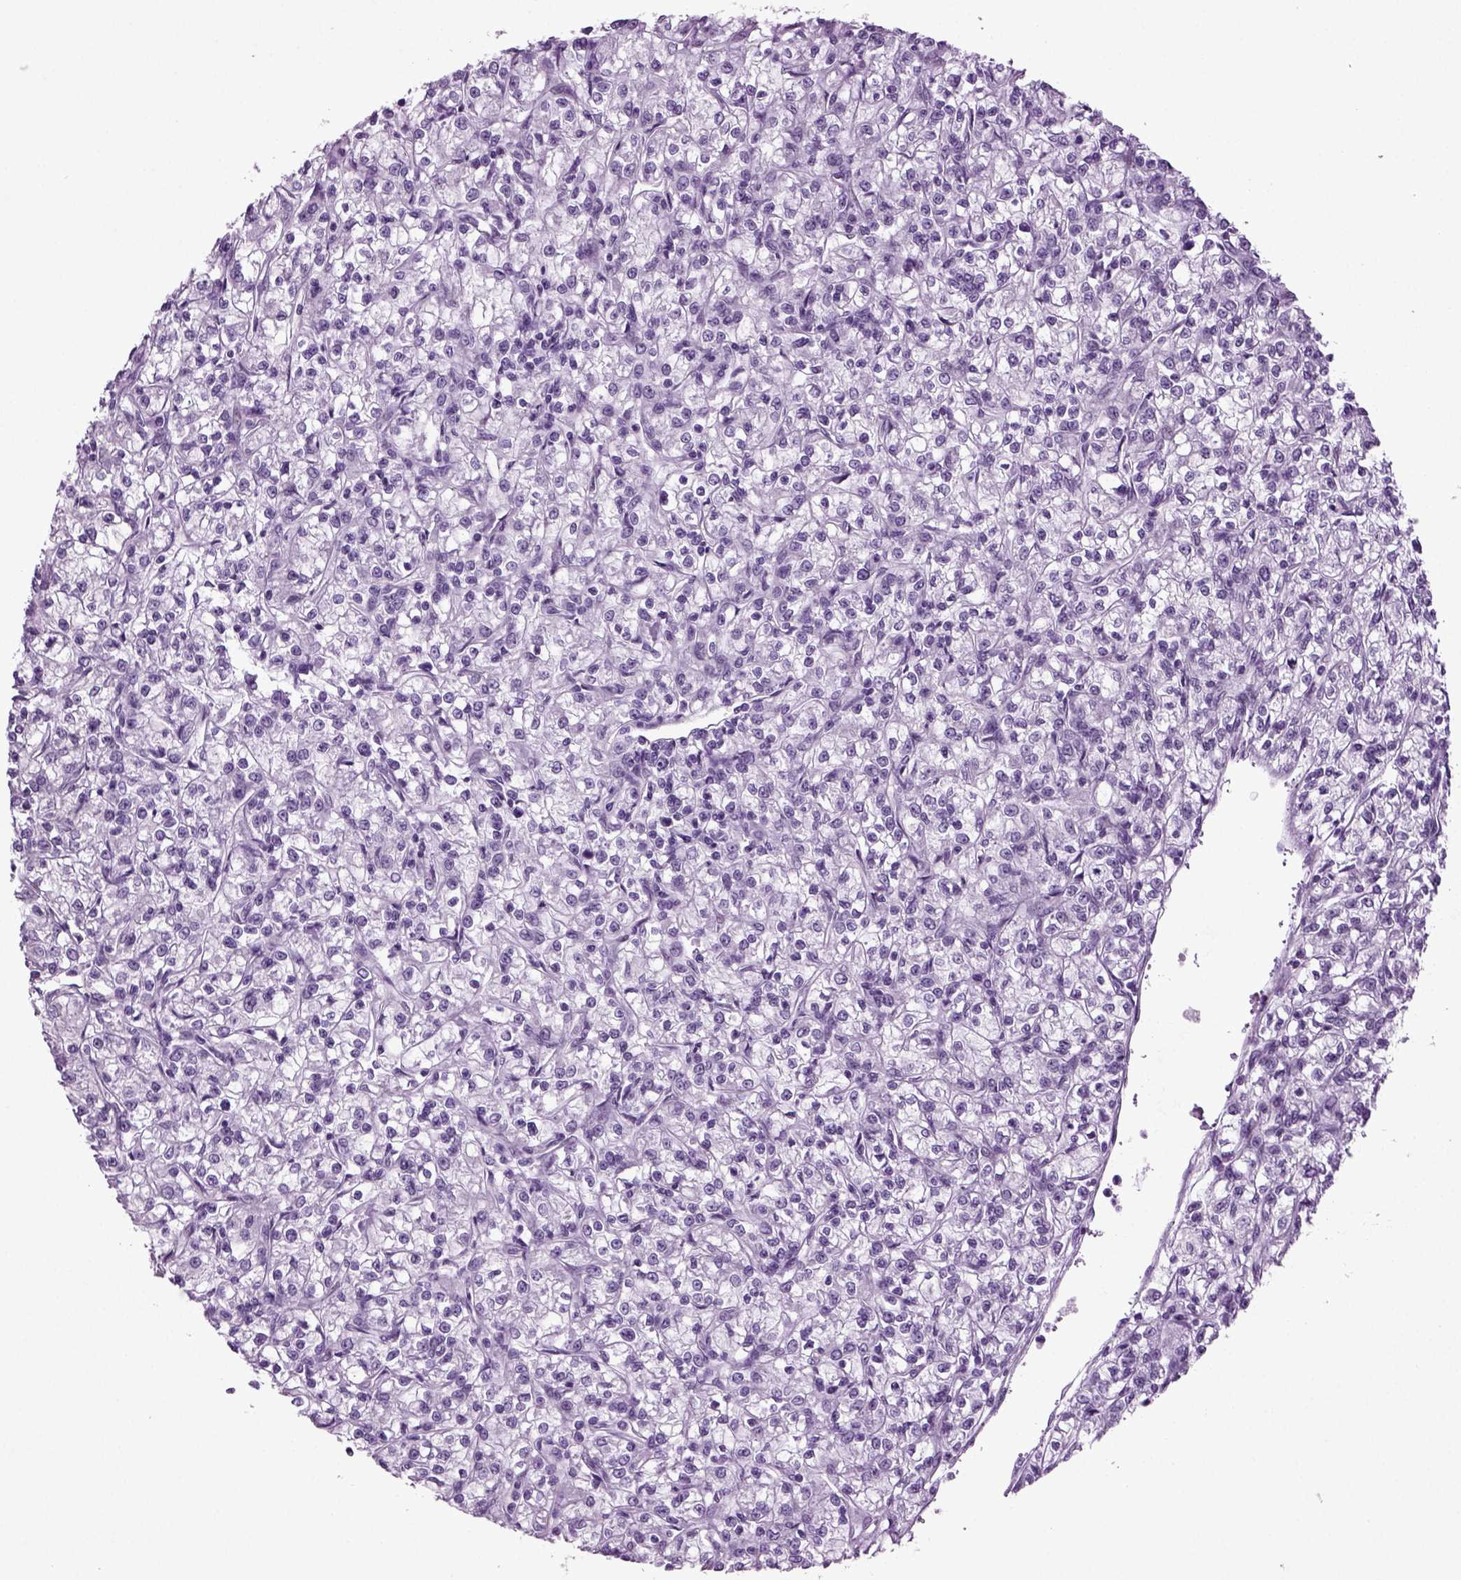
{"staining": {"intensity": "negative", "quantity": "none", "location": "none"}, "tissue": "renal cancer", "cell_type": "Tumor cells", "image_type": "cancer", "snomed": [{"axis": "morphology", "description": "Adenocarcinoma, NOS"}, {"axis": "topography", "description": "Kidney"}], "caption": "Immunohistochemistry (IHC) image of human renal adenocarcinoma stained for a protein (brown), which displays no positivity in tumor cells.", "gene": "RFX3", "patient": {"sex": "female", "age": 59}}